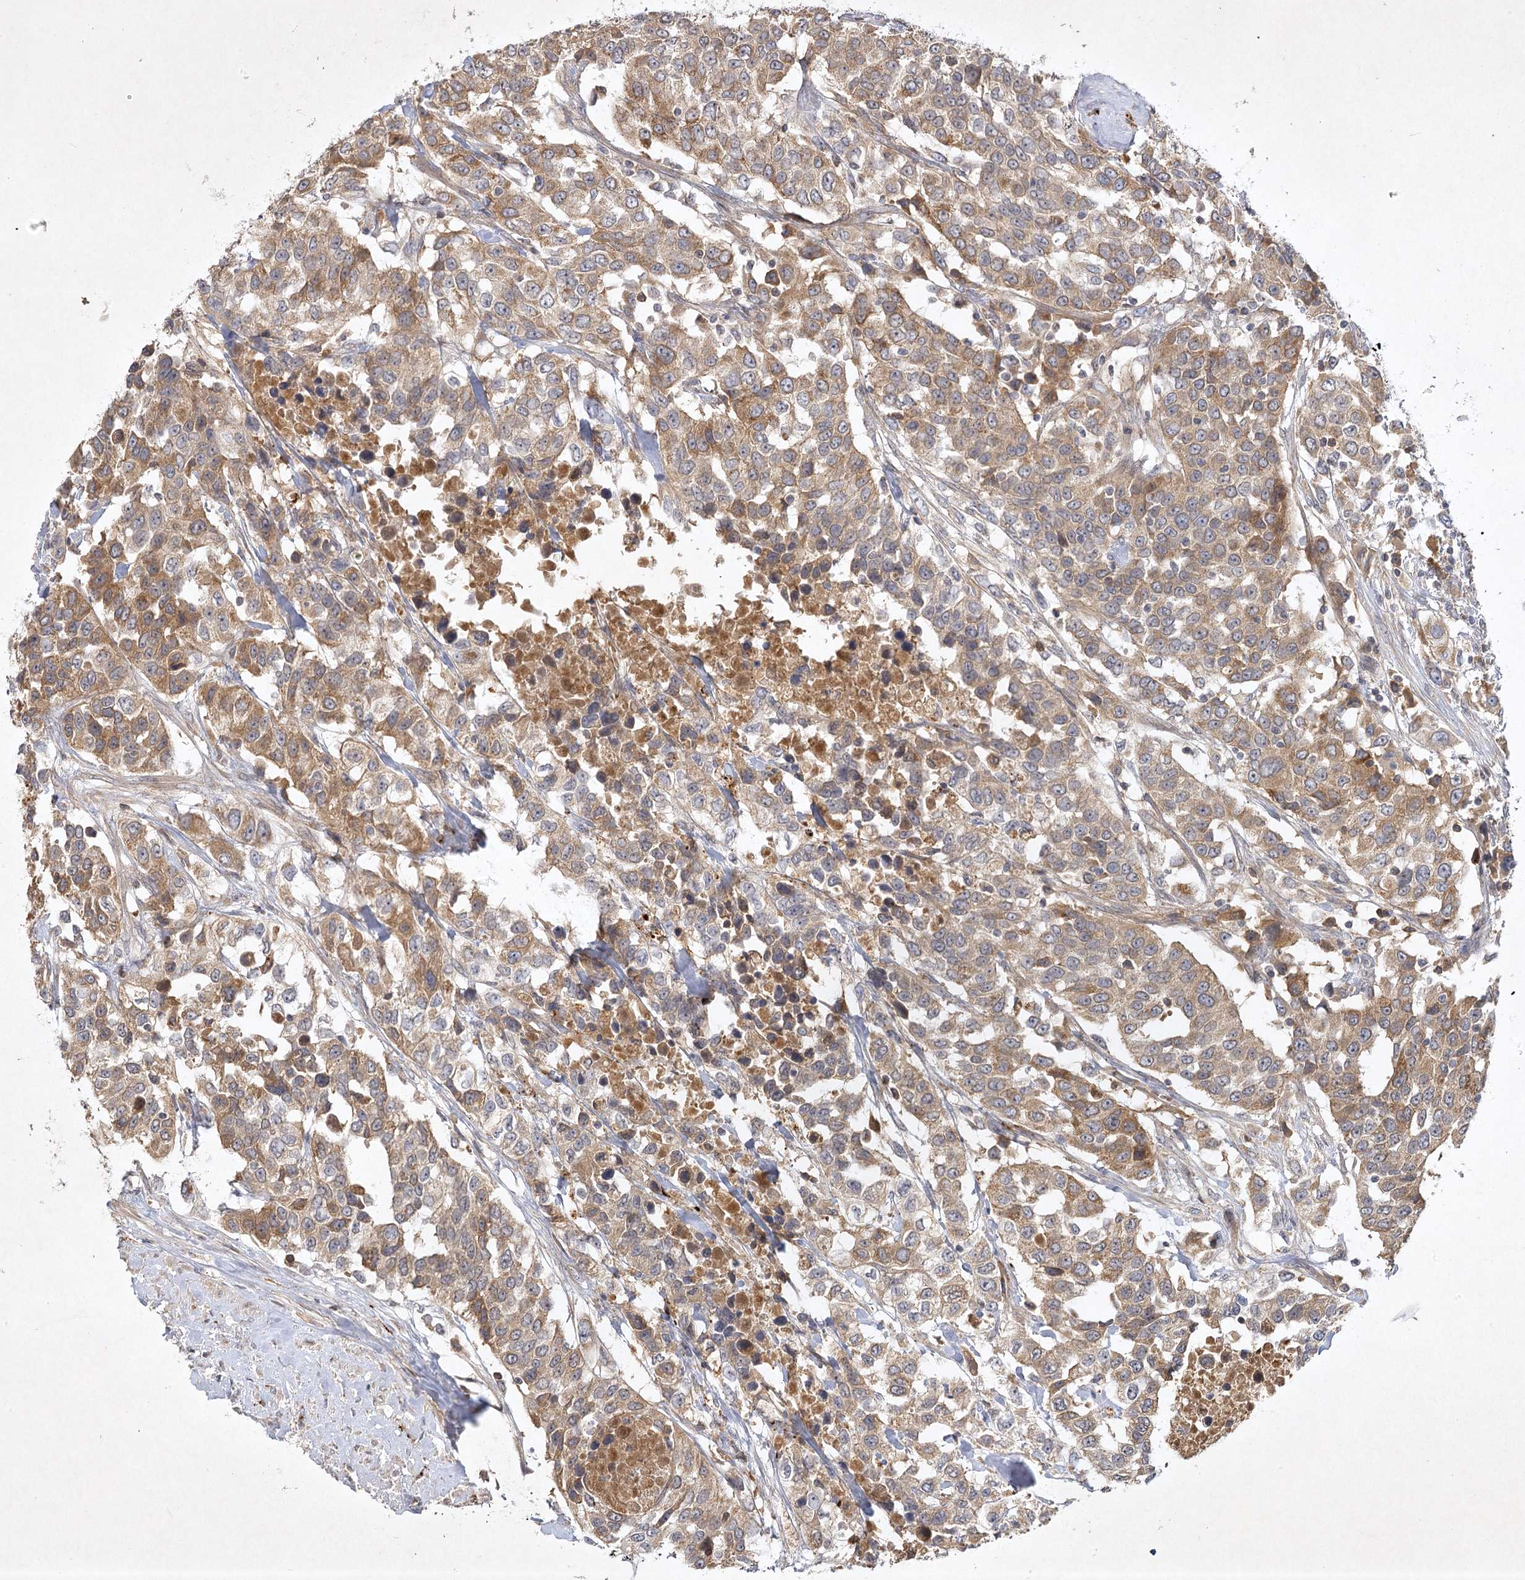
{"staining": {"intensity": "moderate", "quantity": ">75%", "location": "cytoplasmic/membranous"}, "tissue": "urothelial cancer", "cell_type": "Tumor cells", "image_type": "cancer", "snomed": [{"axis": "morphology", "description": "Urothelial carcinoma, High grade"}, {"axis": "topography", "description": "Urinary bladder"}], "caption": "DAB (3,3'-diaminobenzidine) immunohistochemical staining of human urothelial carcinoma (high-grade) shows moderate cytoplasmic/membranous protein positivity in about >75% of tumor cells. (Stains: DAB in brown, nuclei in blue, Microscopy: brightfield microscopy at high magnification).", "gene": "PYROXD2", "patient": {"sex": "female", "age": 80}}